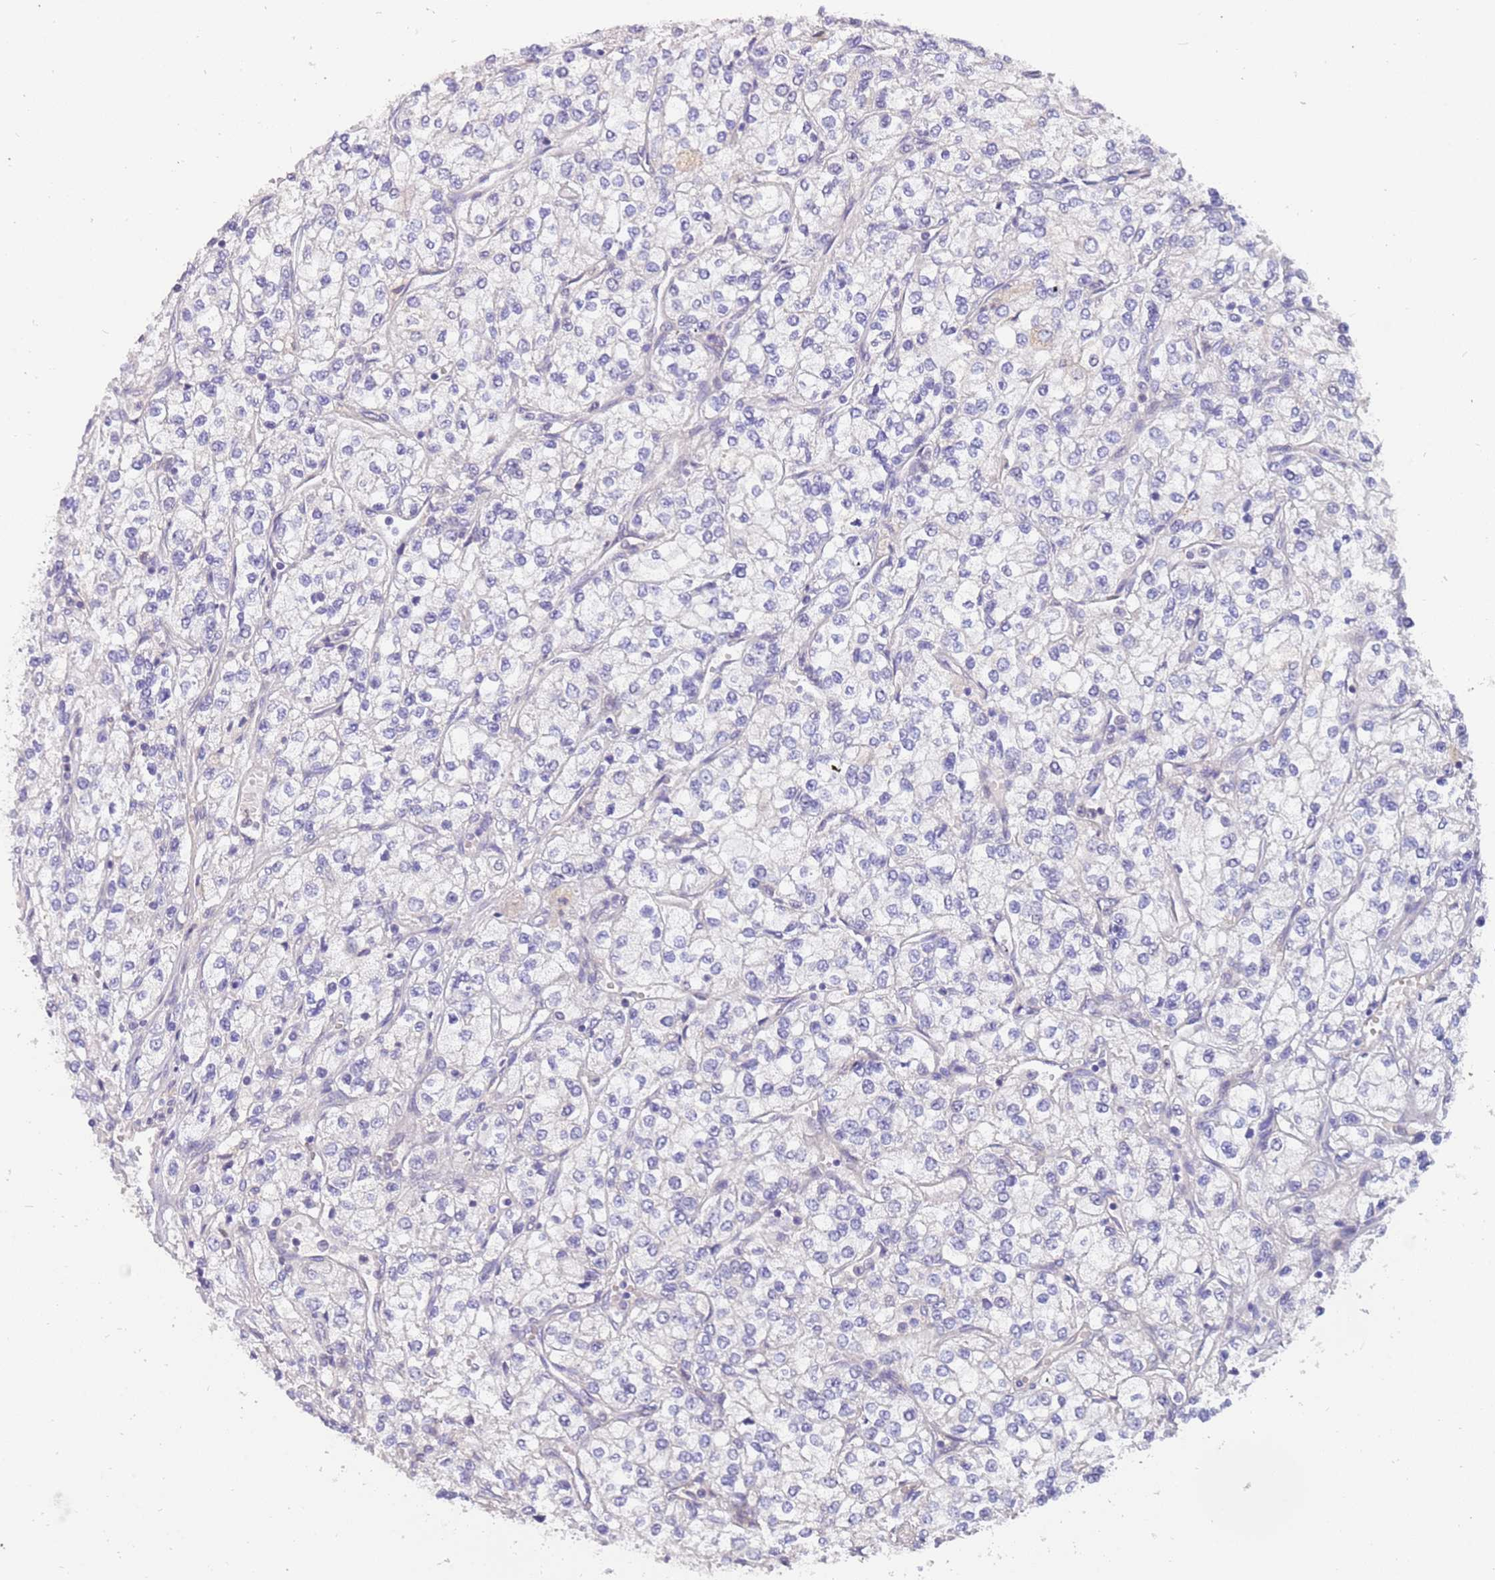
{"staining": {"intensity": "negative", "quantity": "none", "location": "none"}, "tissue": "renal cancer", "cell_type": "Tumor cells", "image_type": "cancer", "snomed": [{"axis": "morphology", "description": "Adenocarcinoma, NOS"}, {"axis": "topography", "description": "Kidney"}], "caption": "High magnification brightfield microscopy of renal adenocarcinoma stained with DAB (3,3'-diaminobenzidine) (brown) and counterstained with hematoxylin (blue): tumor cells show no significant expression.", "gene": "ZNF746", "patient": {"sex": "male", "age": 80}}